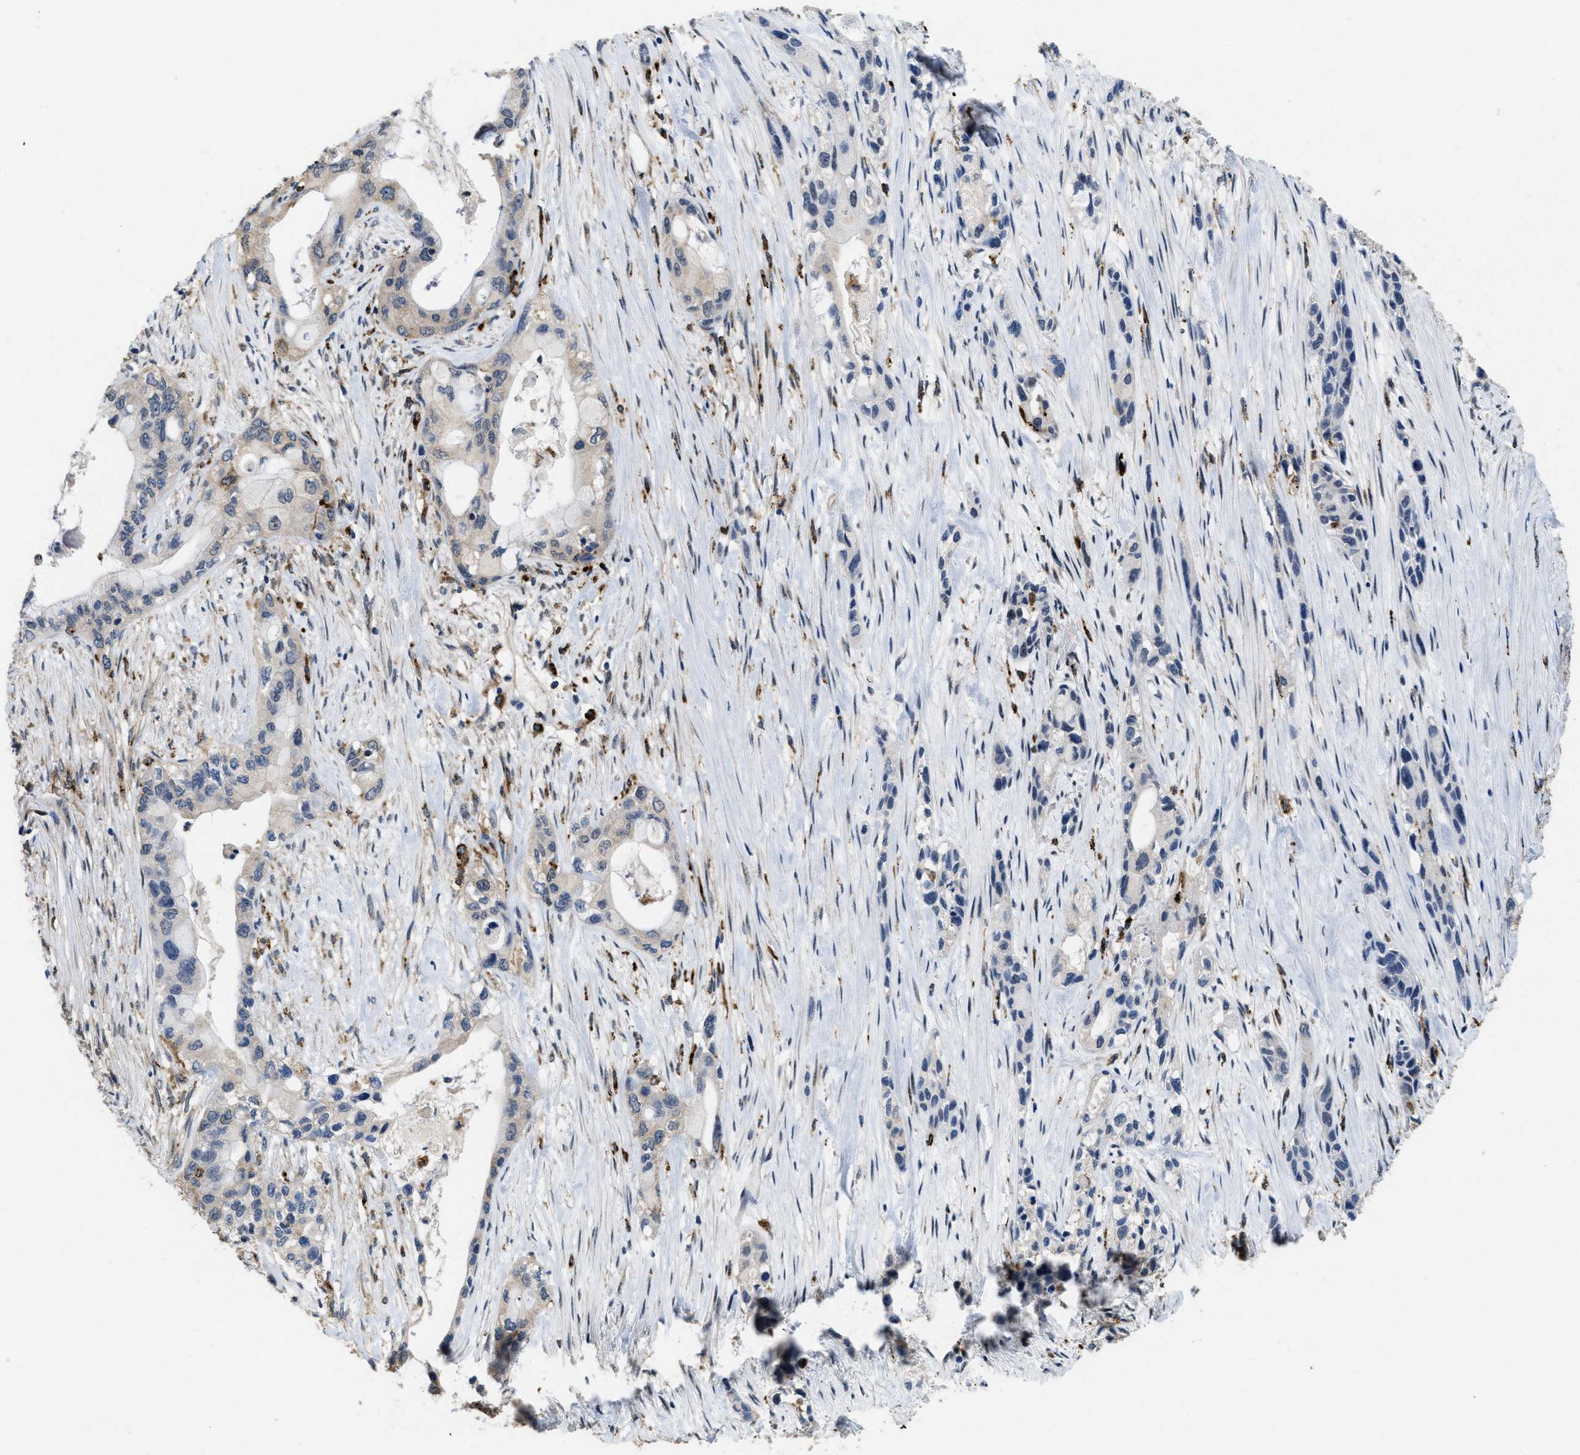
{"staining": {"intensity": "negative", "quantity": "none", "location": "none"}, "tissue": "pancreatic cancer", "cell_type": "Tumor cells", "image_type": "cancer", "snomed": [{"axis": "morphology", "description": "Adenocarcinoma, NOS"}, {"axis": "topography", "description": "Pancreas"}], "caption": "Immunohistochemical staining of pancreatic cancer (adenocarcinoma) shows no significant staining in tumor cells.", "gene": "BMPR2", "patient": {"sex": "male", "age": 53}}